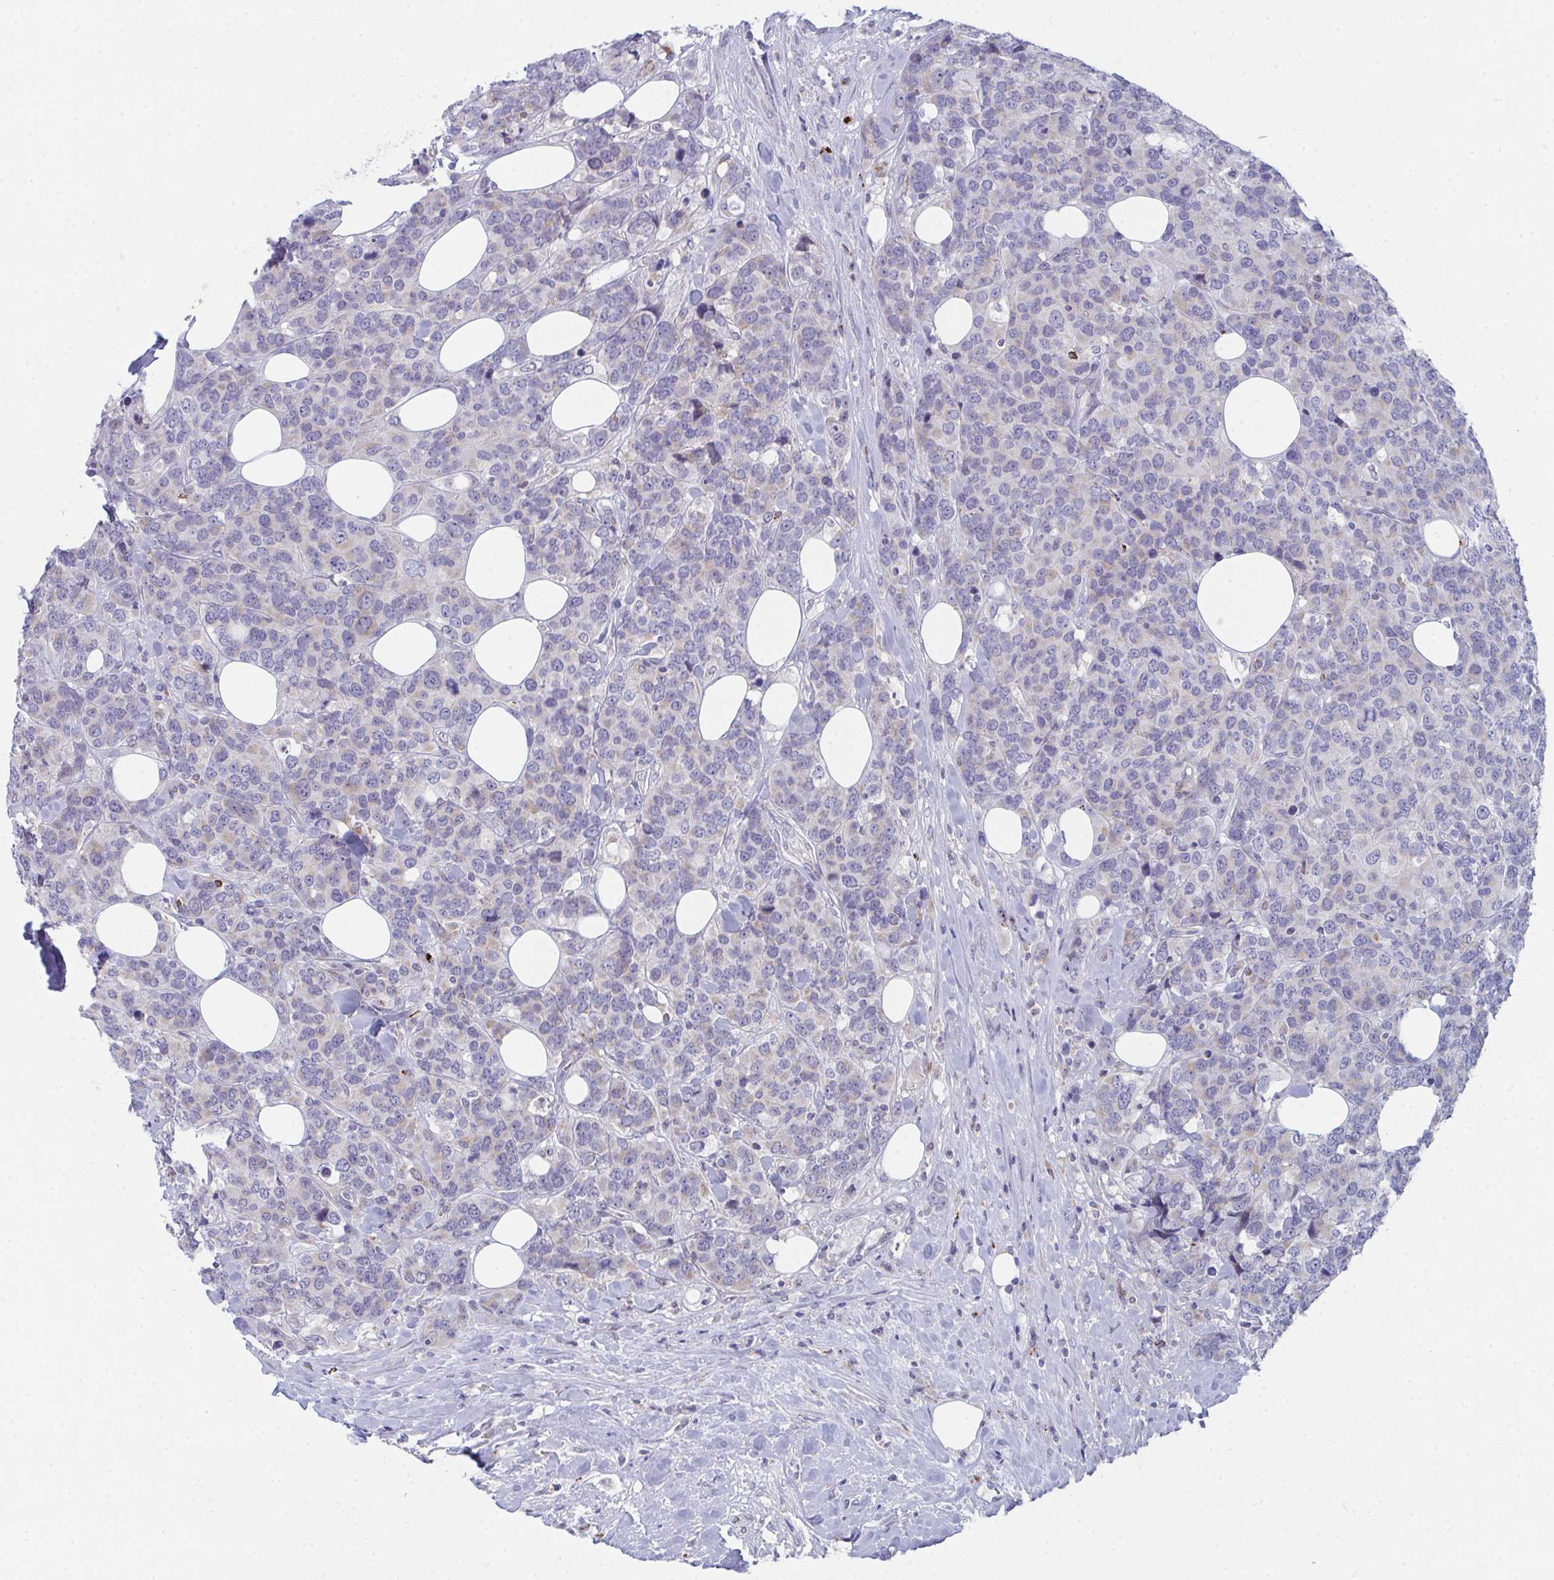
{"staining": {"intensity": "negative", "quantity": "none", "location": "none"}, "tissue": "breast cancer", "cell_type": "Tumor cells", "image_type": "cancer", "snomed": [{"axis": "morphology", "description": "Lobular carcinoma"}, {"axis": "topography", "description": "Breast"}], "caption": "Immunohistochemical staining of human lobular carcinoma (breast) reveals no significant positivity in tumor cells.", "gene": "VWDE", "patient": {"sex": "female", "age": 59}}